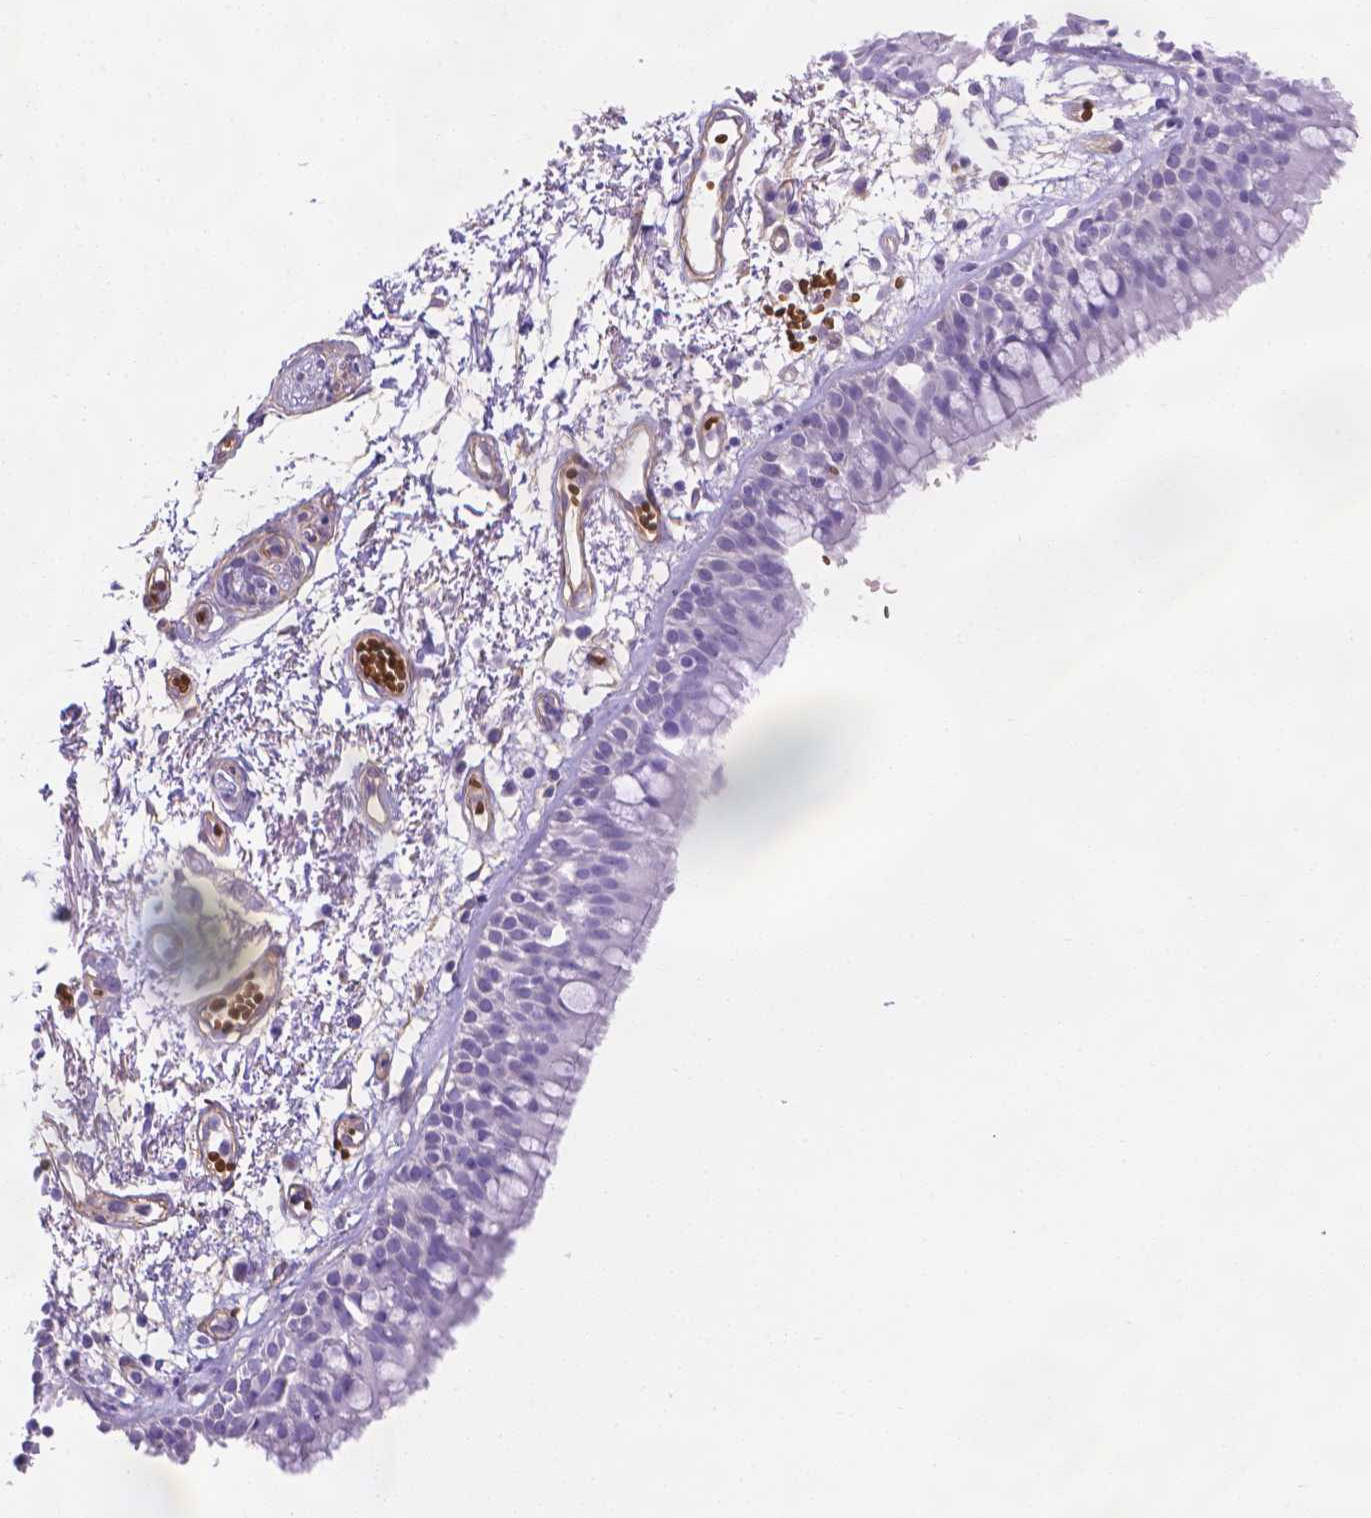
{"staining": {"intensity": "negative", "quantity": "none", "location": "none"}, "tissue": "bronchus", "cell_type": "Respiratory epithelial cells", "image_type": "normal", "snomed": [{"axis": "morphology", "description": "Normal tissue, NOS"}, {"axis": "morphology", "description": "Squamous cell carcinoma, NOS"}, {"axis": "topography", "description": "Cartilage tissue"}, {"axis": "topography", "description": "Bronchus"}, {"axis": "topography", "description": "Lung"}], "caption": "Respiratory epithelial cells show no significant protein positivity in benign bronchus. (Brightfield microscopy of DAB immunohistochemistry at high magnification).", "gene": "SLC40A1", "patient": {"sex": "male", "age": 66}}